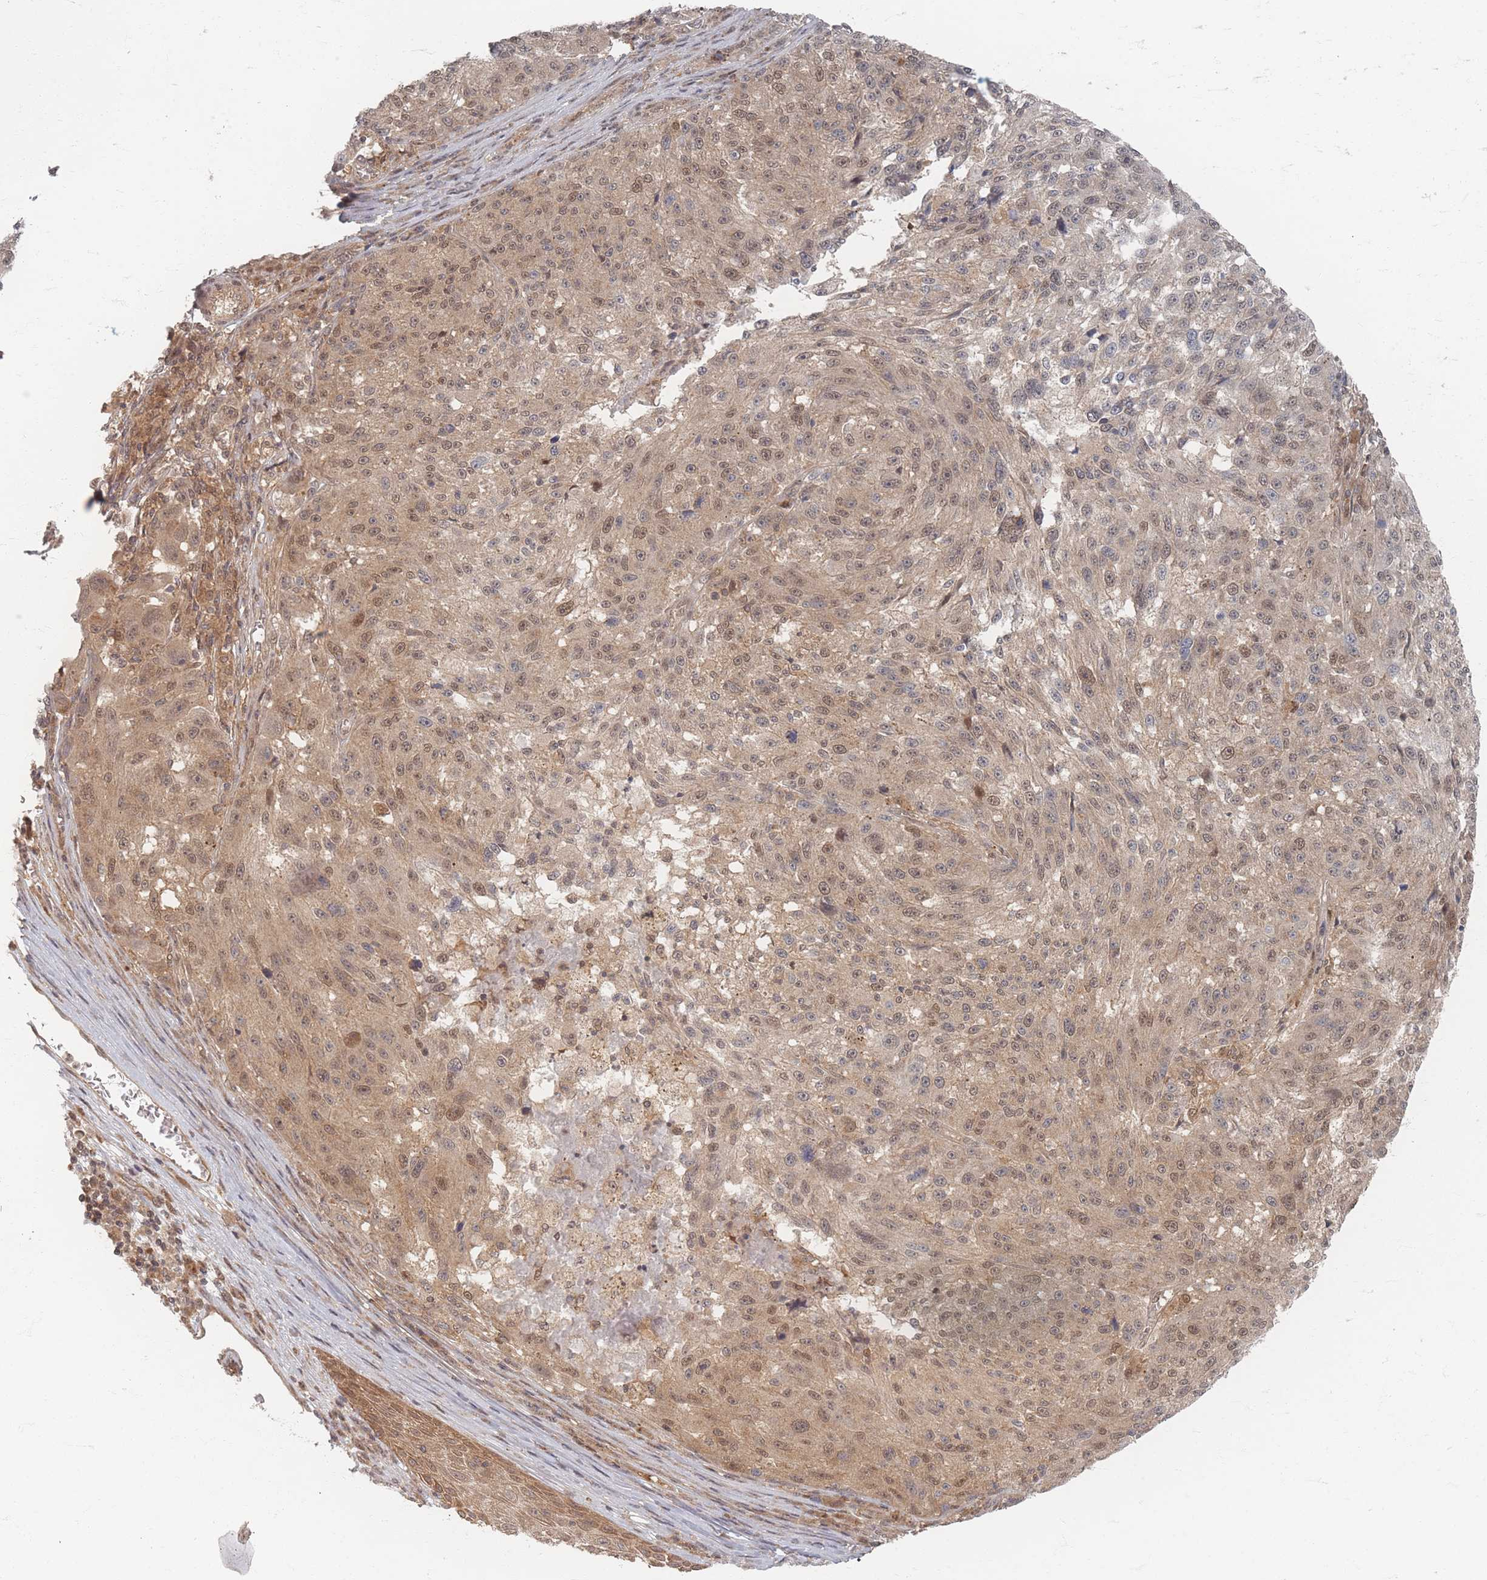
{"staining": {"intensity": "weak", "quantity": ">75%", "location": "cytoplasmic/membranous,nuclear"}, "tissue": "melanoma", "cell_type": "Tumor cells", "image_type": "cancer", "snomed": [{"axis": "morphology", "description": "Malignant melanoma, NOS"}, {"axis": "topography", "description": "Skin"}], "caption": "A photomicrograph of human malignant melanoma stained for a protein shows weak cytoplasmic/membranous and nuclear brown staining in tumor cells.", "gene": "PSMD9", "patient": {"sex": "male", "age": 53}}